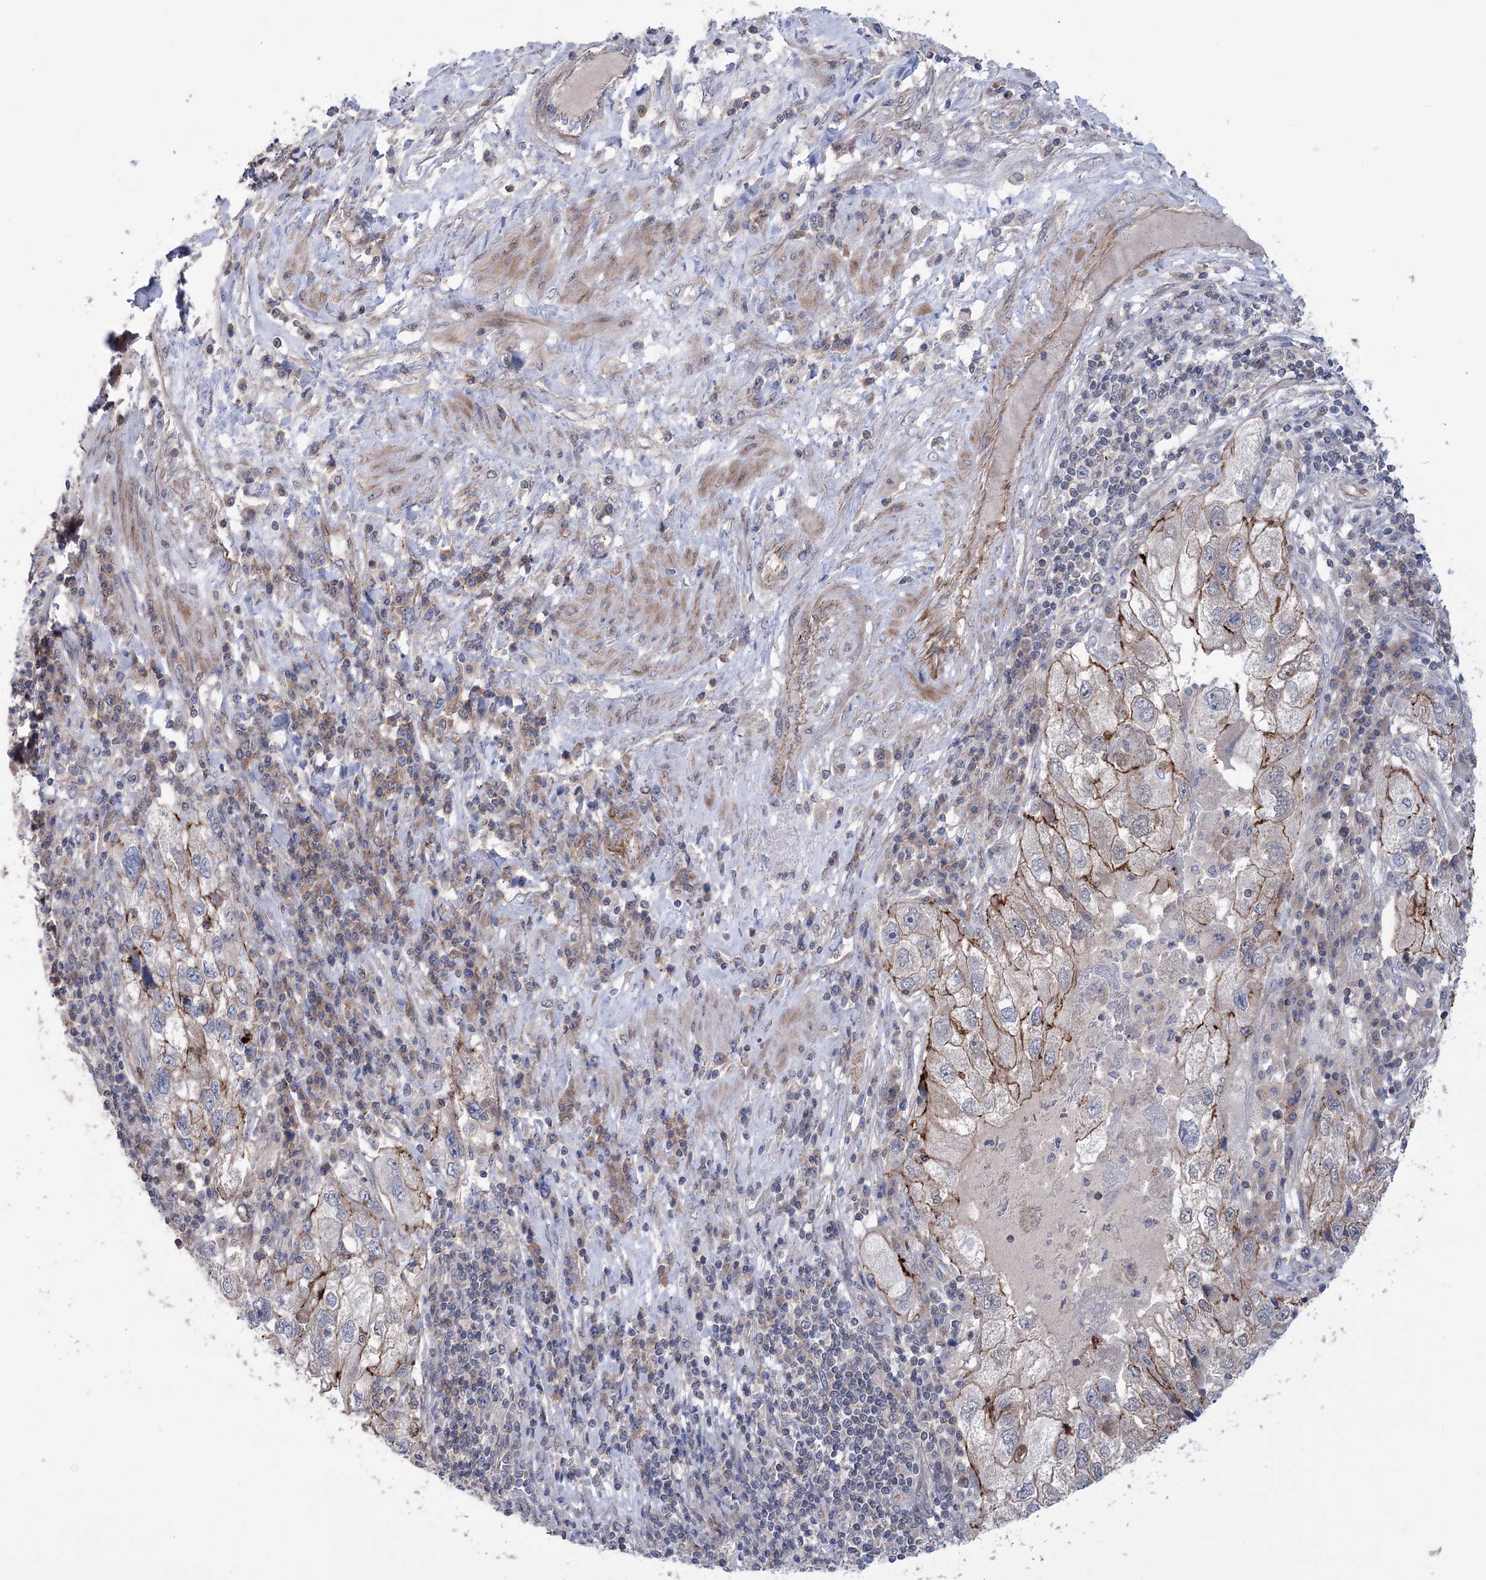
{"staining": {"intensity": "moderate", "quantity": "<25%", "location": "cytoplasmic/membranous"}, "tissue": "endometrial cancer", "cell_type": "Tumor cells", "image_type": "cancer", "snomed": [{"axis": "morphology", "description": "Adenocarcinoma, NOS"}, {"axis": "topography", "description": "Endometrium"}], "caption": "High-power microscopy captured an immunohistochemistry photomicrograph of endometrial adenocarcinoma, revealing moderate cytoplasmic/membranous staining in approximately <25% of tumor cells.", "gene": "TRIM71", "patient": {"sex": "female", "age": 49}}